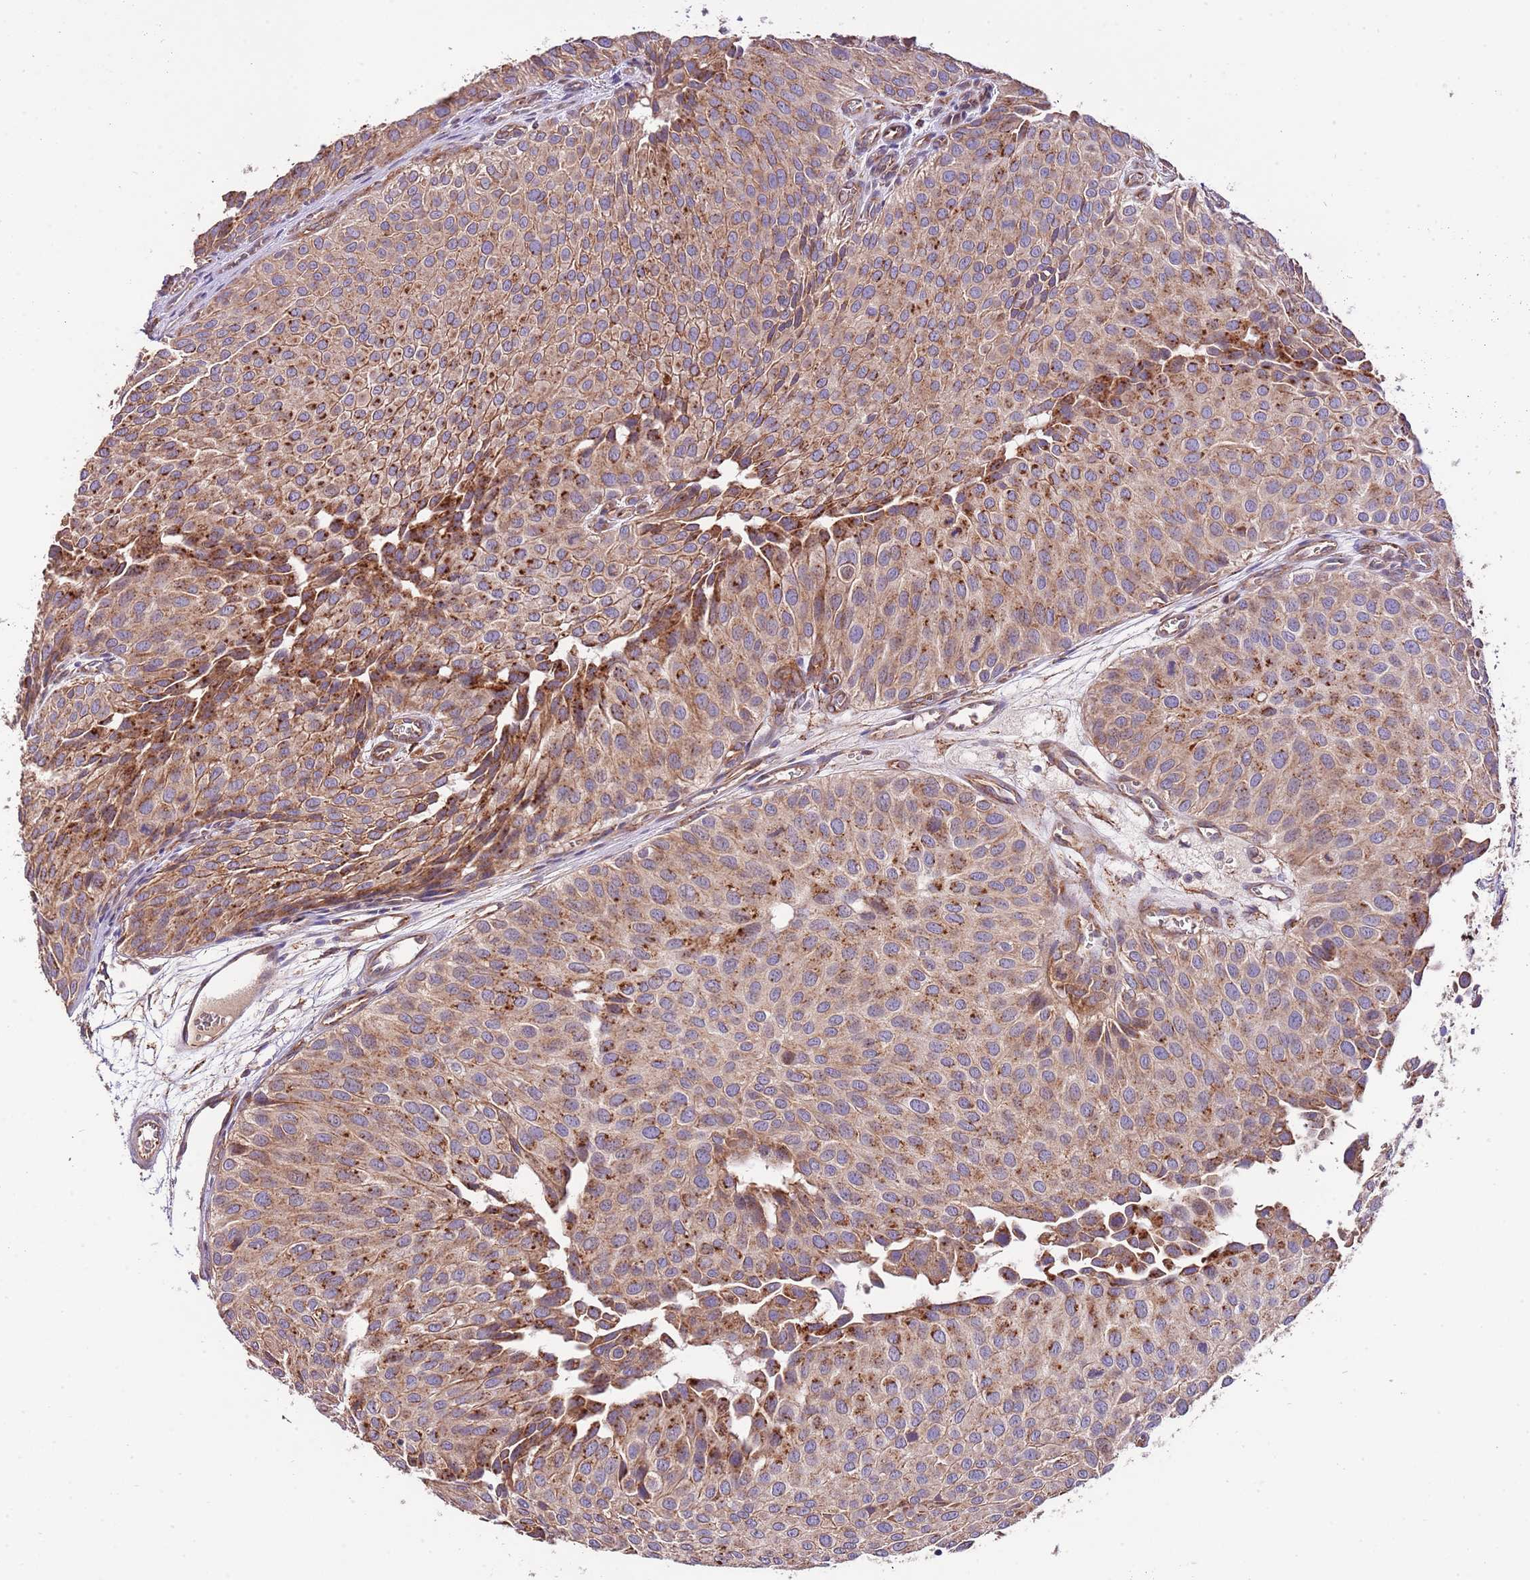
{"staining": {"intensity": "moderate", "quantity": ">75%", "location": "cytoplasmic/membranous"}, "tissue": "urothelial cancer", "cell_type": "Tumor cells", "image_type": "cancer", "snomed": [{"axis": "morphology", "description": "Urothelial carcinoma, Low grade"}, {"axis": "topography", "description": "Urinary bladder"}], "caption": "This is a micrograph of IHC staining of urothelial cancer, which shows moderate staining in the cytoplasmic/membranous of tumor cells.", "gene": "DOCK6", "patient": {"sex": "male", "age": 88}}